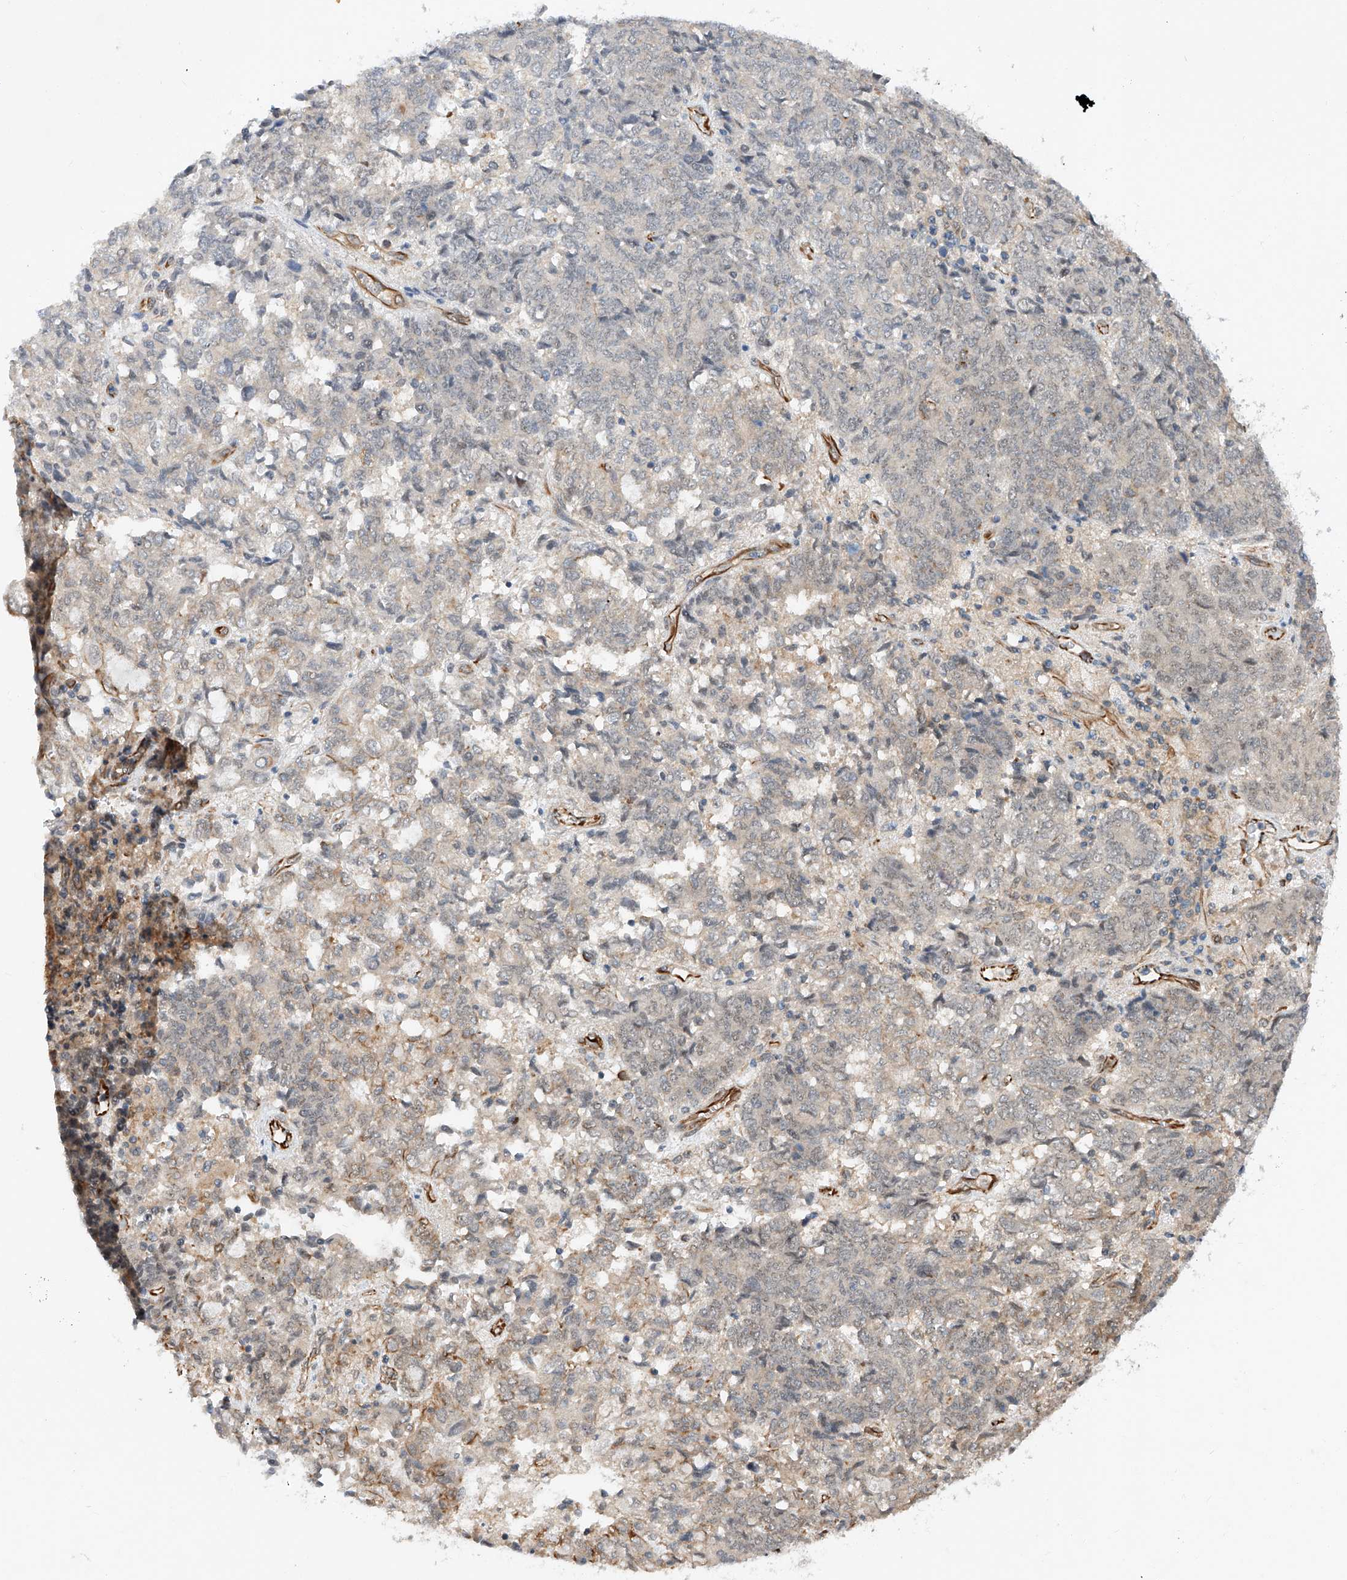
{"staining": {"intensity": "weak", "quantity": "<25%", "location": "cytoplasmic/membranous"}, "tissue": "endometrial cancer", "cell_type": "Tumor cells", "image_type": "cancer", "snomed": [{"axis": "morphology", "description": "Adenocarcinoma, NOS"}, {"axis": "topography", "description": "Endometrium"}], "caption": "Immunohistochemistry micrograph of neoplastic tissue: human endometrial adenocarcinoma stained with DAB (3,3'-diaminobenzidine) reveals no significant protein expression in tumor cells.", "gene": "AMD1", "patient": {"sex": "female", "age": 80}}